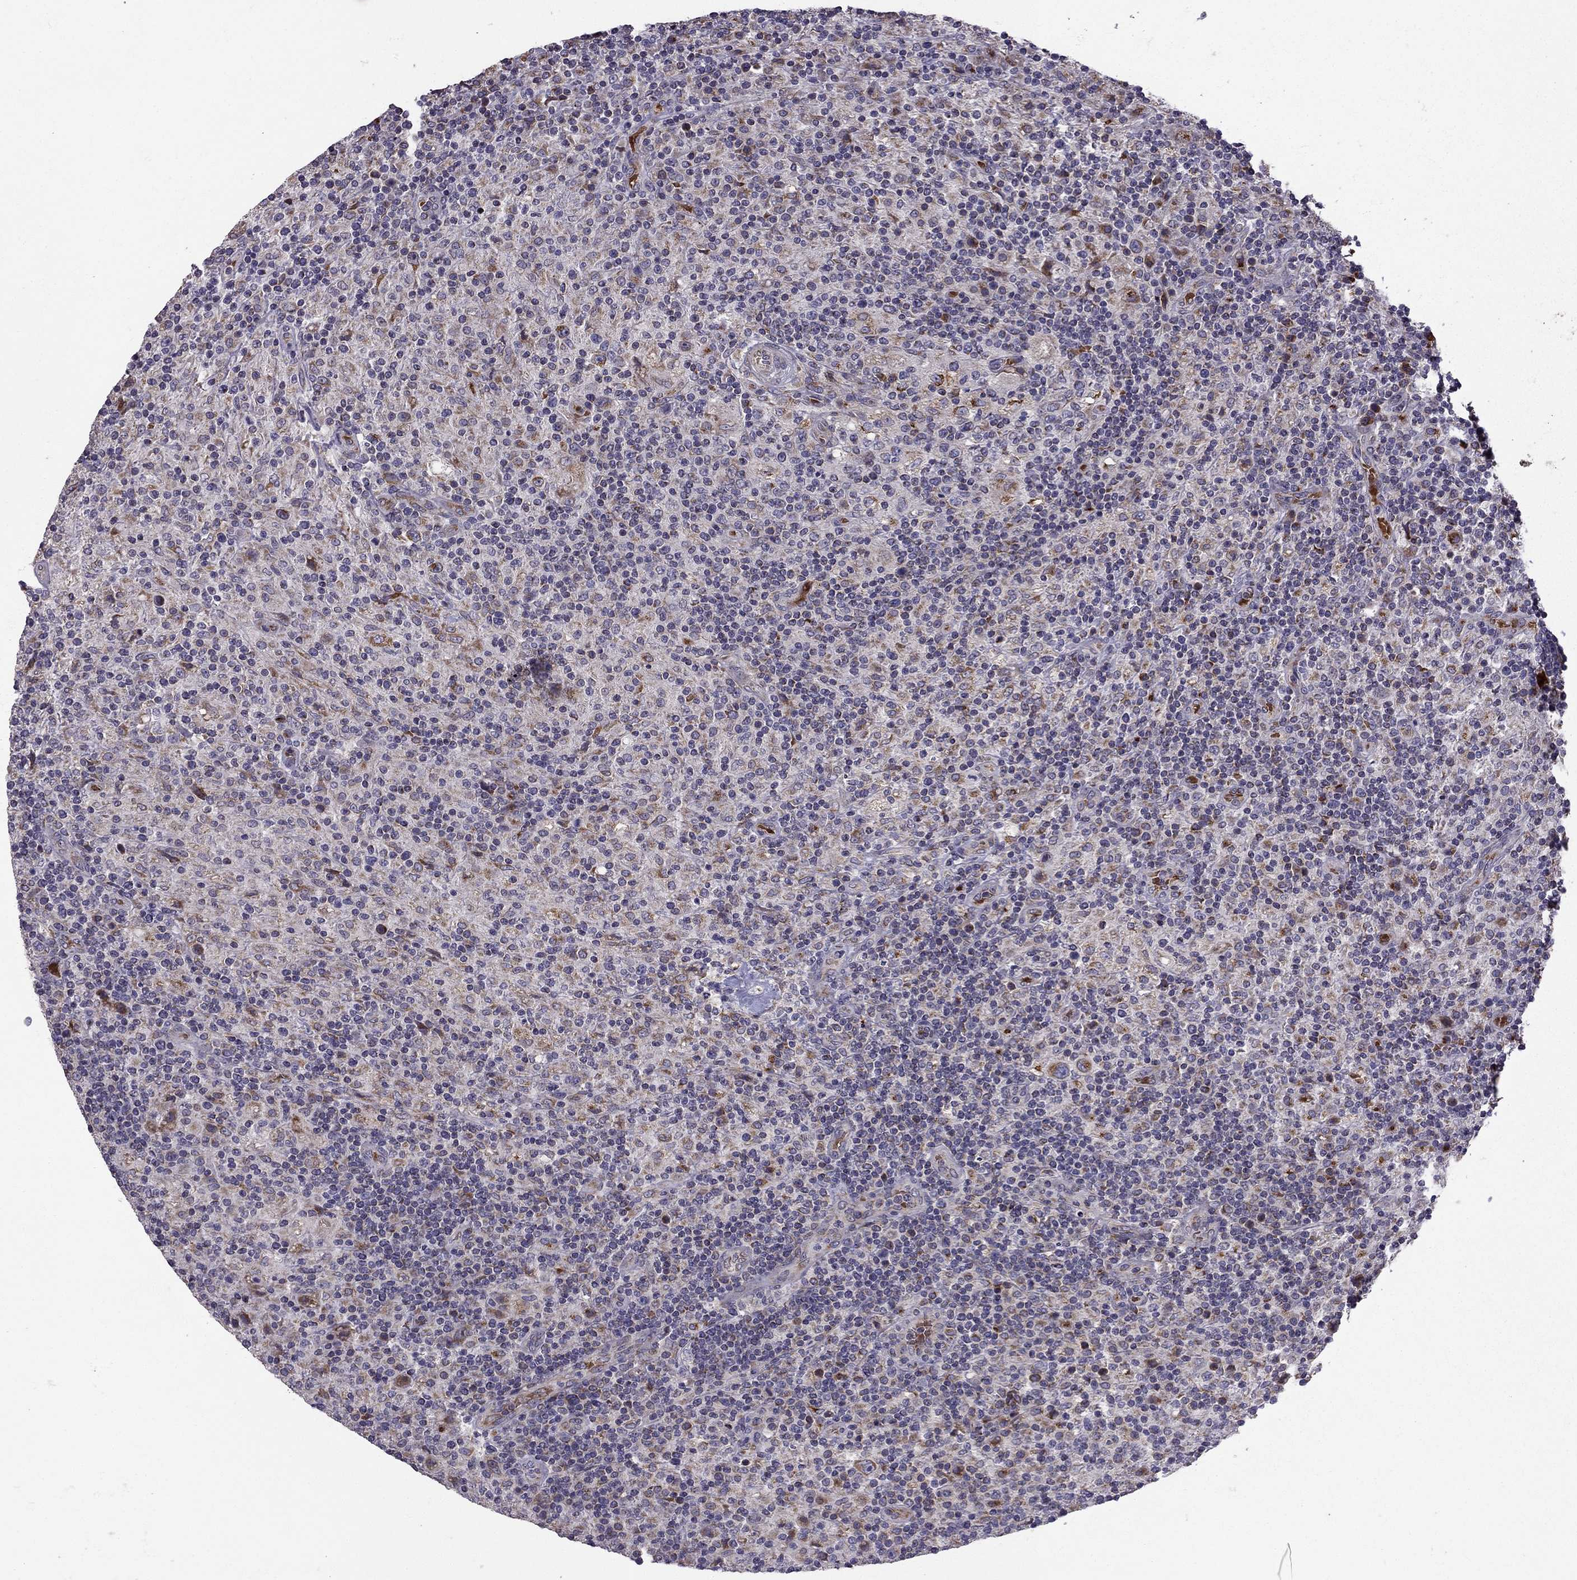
{"staining": {"intensity": "moderate", "quantity": ">75%", "location": "cytoplasmic/membranous"}, "tissue": "lymphoma", "cell_type": "Tumor cells", "image_type": "cancer", "snomed": [{"axis": "morphology", "description": "Hodgkin's disease, NOS"}, {"axis": "topography", "description": "Lymph node"}], "caption": "High-power microscopy captured an IHC micrograph of Hodgkin's disease, revealing moderate cytoplasmic/membranous staining in approximately >75% of tumor cells.", "gene": "B4GALT7", "patient": {"sex": "male", "age": 70}}